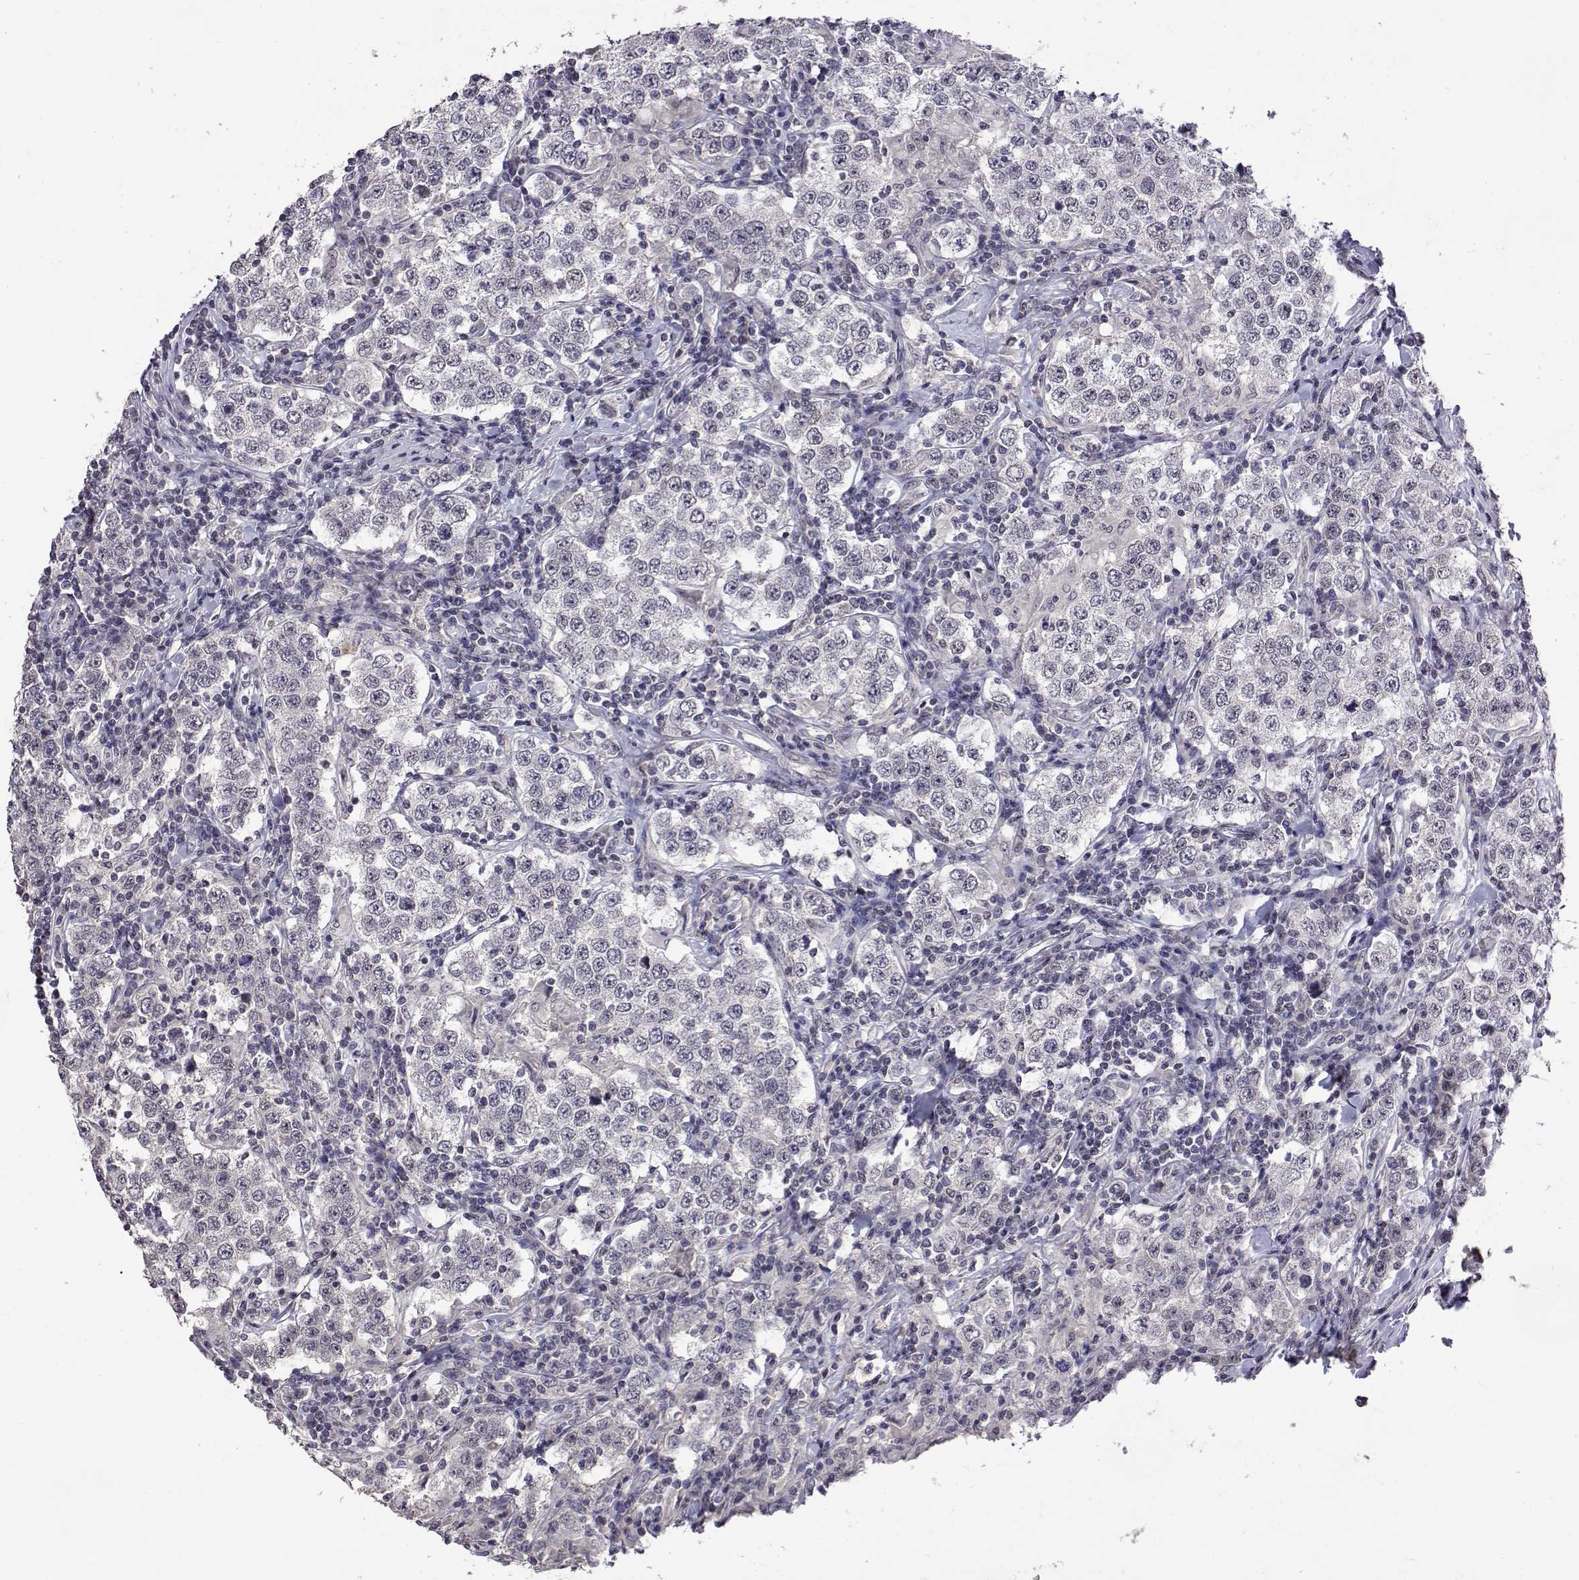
{"staining": {"intensity": "negative", "quantity": "none", "location": "none"}, "tissue": "testis cancer", "cell_type": "Tumor cells", "image_type": "cancer", "snomed": [{"axis": "morphology", "description": "Seminoma, NOS"}, {"axis": "morphology", "description": "Carcinoma, Embryonal, NOS"}, {"axis": "topography", "description": "Testis"}], "caption": "Tumor cells are negative for brown protein staining in testis cancer. (DAB immunohistochemistry, high magnification).", "gene": "HNRNPA0", "patient": {"sex": "male", "age": 41}}